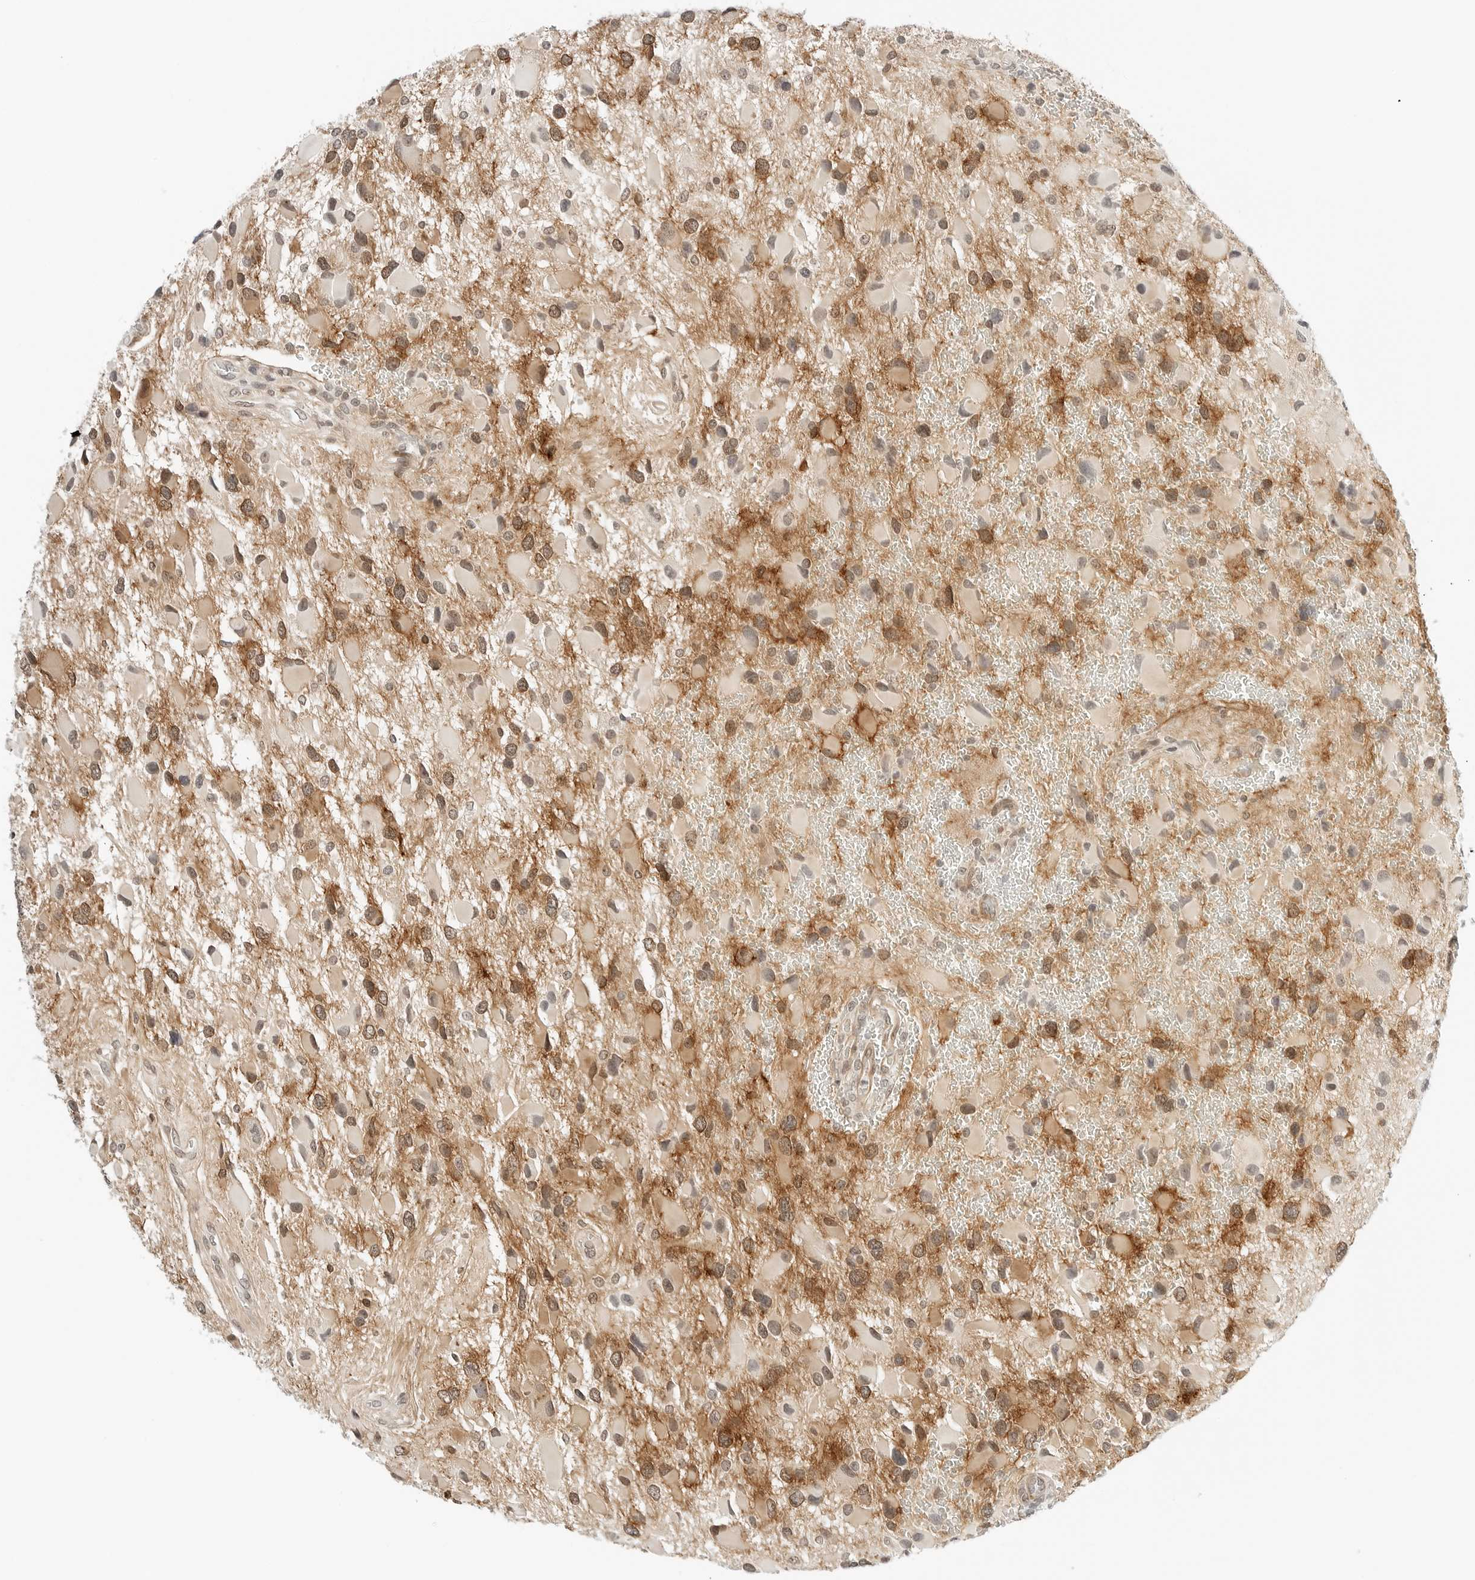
{"staining": {"intensity": "moderate", "quantity": "25%-75%", "location": "nuclear"}, "tissue": "glioma", "cell_type": "Tumor cells", "image_type": "cancer", "snomed": [{"axis": "morphology", "description": "Glioma, malignant, High grade"}, {"axis": "topography", "description": "Brain"}], "caption": "A brown stain highlights moderate nuclear expression of a protein in human malignant high-grade glioma tumor cells.", "gene": "NEO1", "patient": {"sex": "male", "age": 53}}